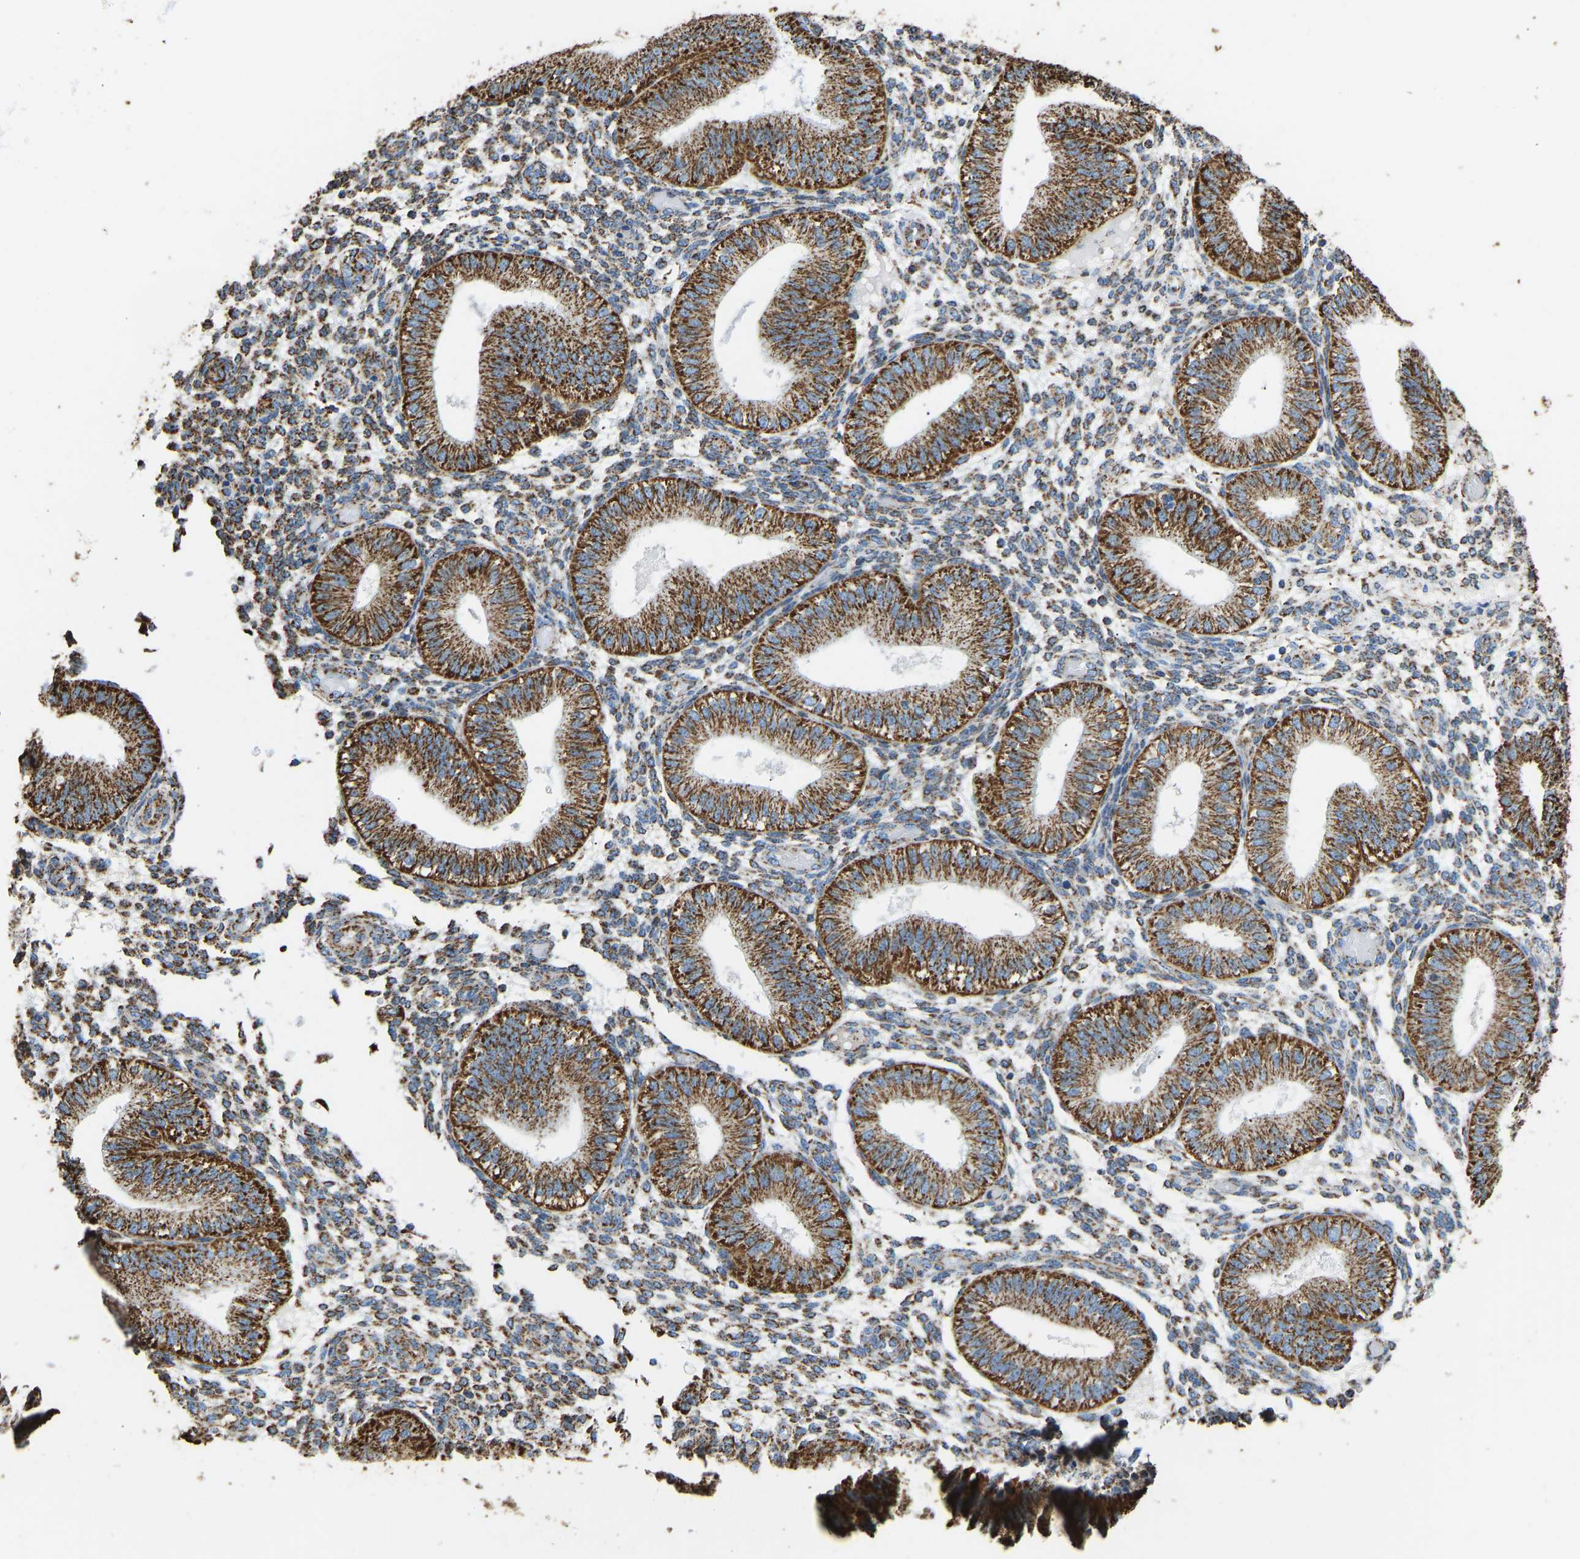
{"staining": {"intensity": "moderate", "quantity": ">75%", "location": "cytoplasmic/membranous"}, "tissue": "endometrium", "cell_type": "Cells in endometrial stroma", "image_type": "normal", "snomed": [{"axis": "morphology", "description": "Normal tissue, NOS"}, {"axis": "topography", "description": "Endometrium"}], "caption": "Immunohistochemistry staining of normal endometrium, which shows medium levels of moderate cytoplasmic/membranous expression in about >75% of cells in endometrial stroma indicating moderate cytoplasmic/membranous protein positivity. The staining was performed using DAB (brown) for protein detection and nuclei were counterstained in hematoxylin (blue).", "gene": "IRX6", "patient": {"sex": "female", "age": 39}}